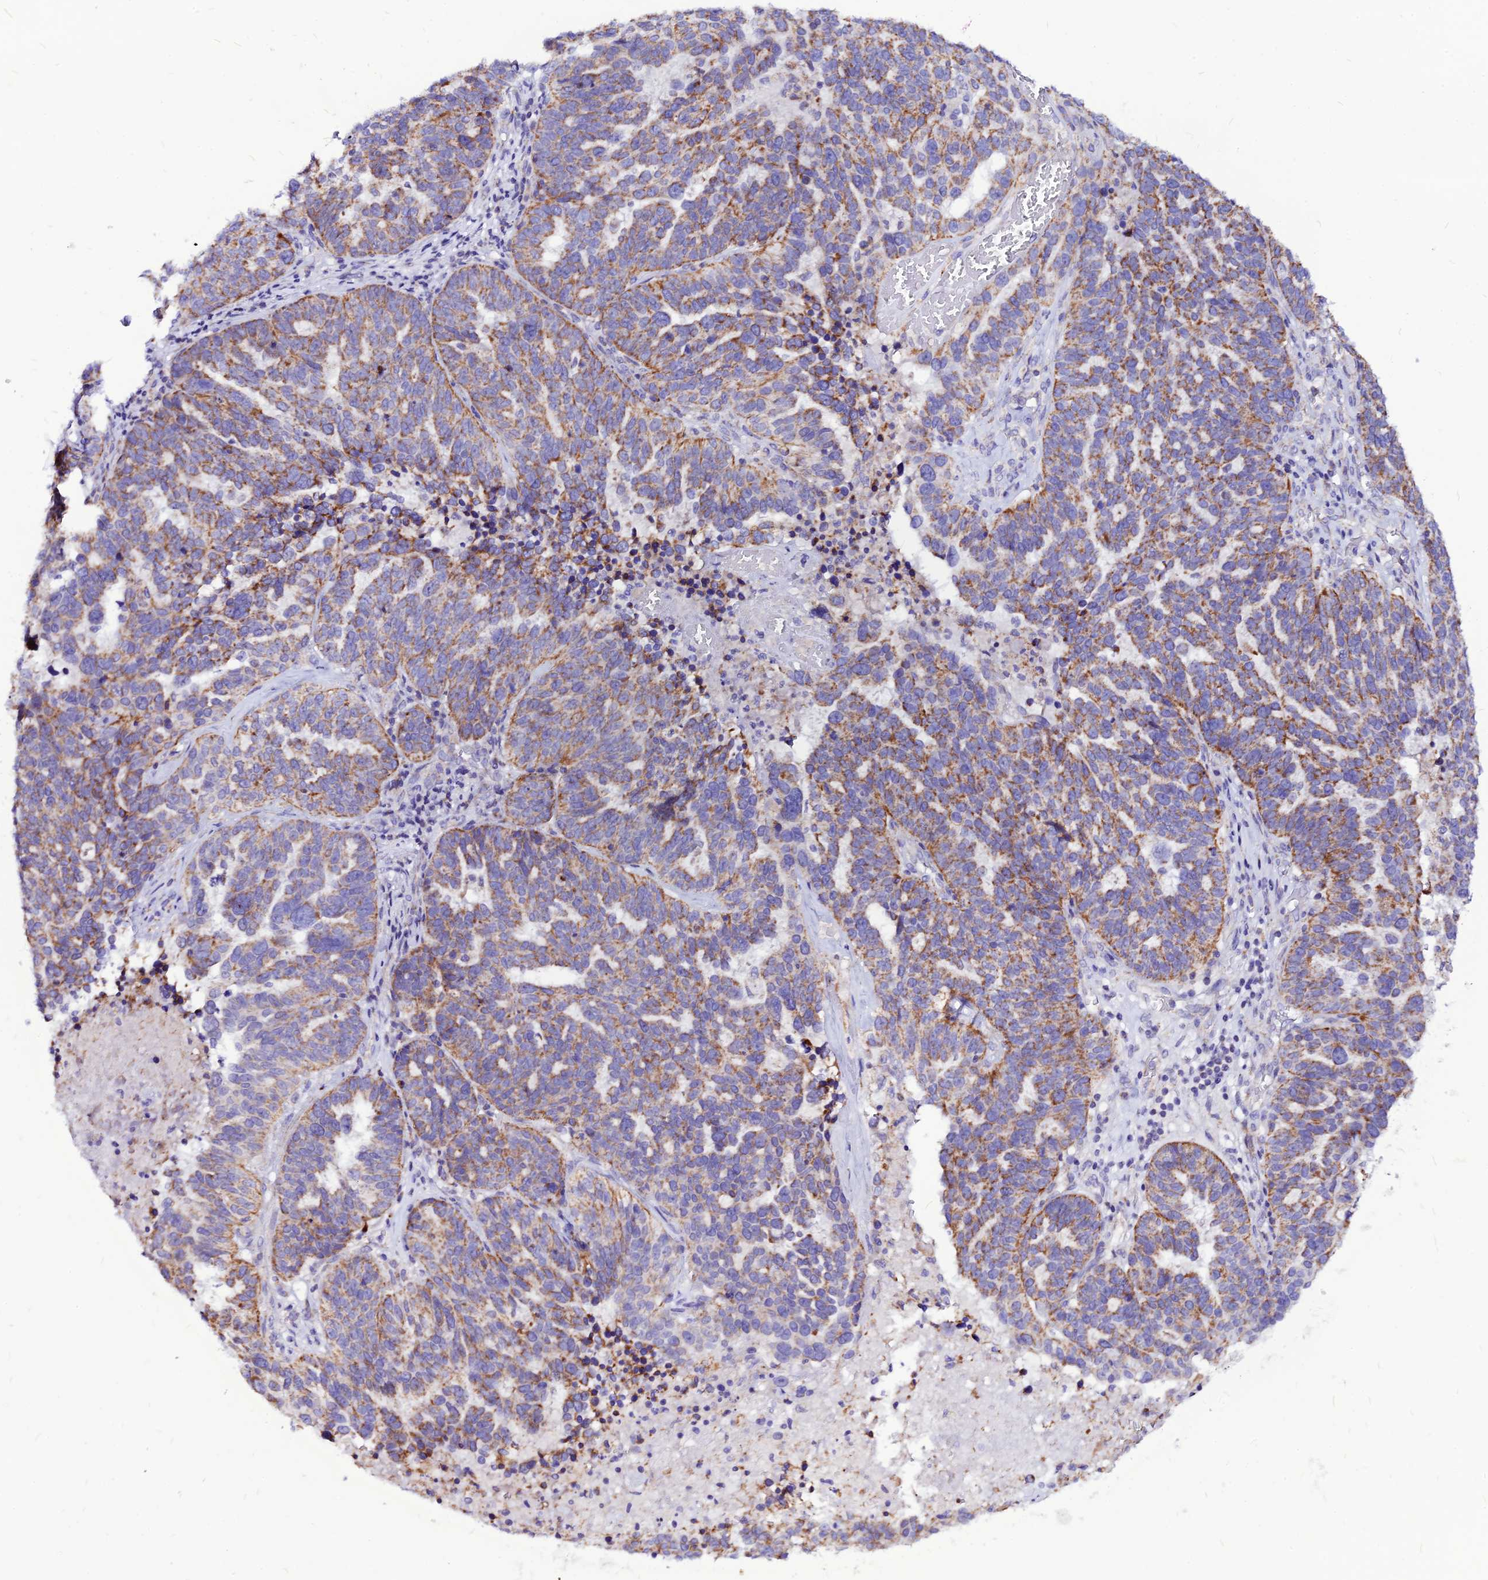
{"staining": {"intensity": "moderate", "quantity": ">75%", "location": "cytoplasmic/membranous"}, "tissue": "ovarian cancer", "cell_type": "Tumor cells", "image_type": "cancer", "snomed": [{"axis": "morphology", "description": "Cystadenocarcinoma, serous, NOS"}, {"axis": "topography", "description": "Ovary"}], "caption": "Ovarian serous cystadenocarcinoma stained for a protein displays moderate cytoplasmic/membranous positivity in tumor cells. The staining was performed using DAB to visualize the protein expression in brown, while the nuclei were stained in blue with hematoxylin (Magnification: 20x).", "gene": "ECI1", "patient": {"sex": "female", "age": 59}}